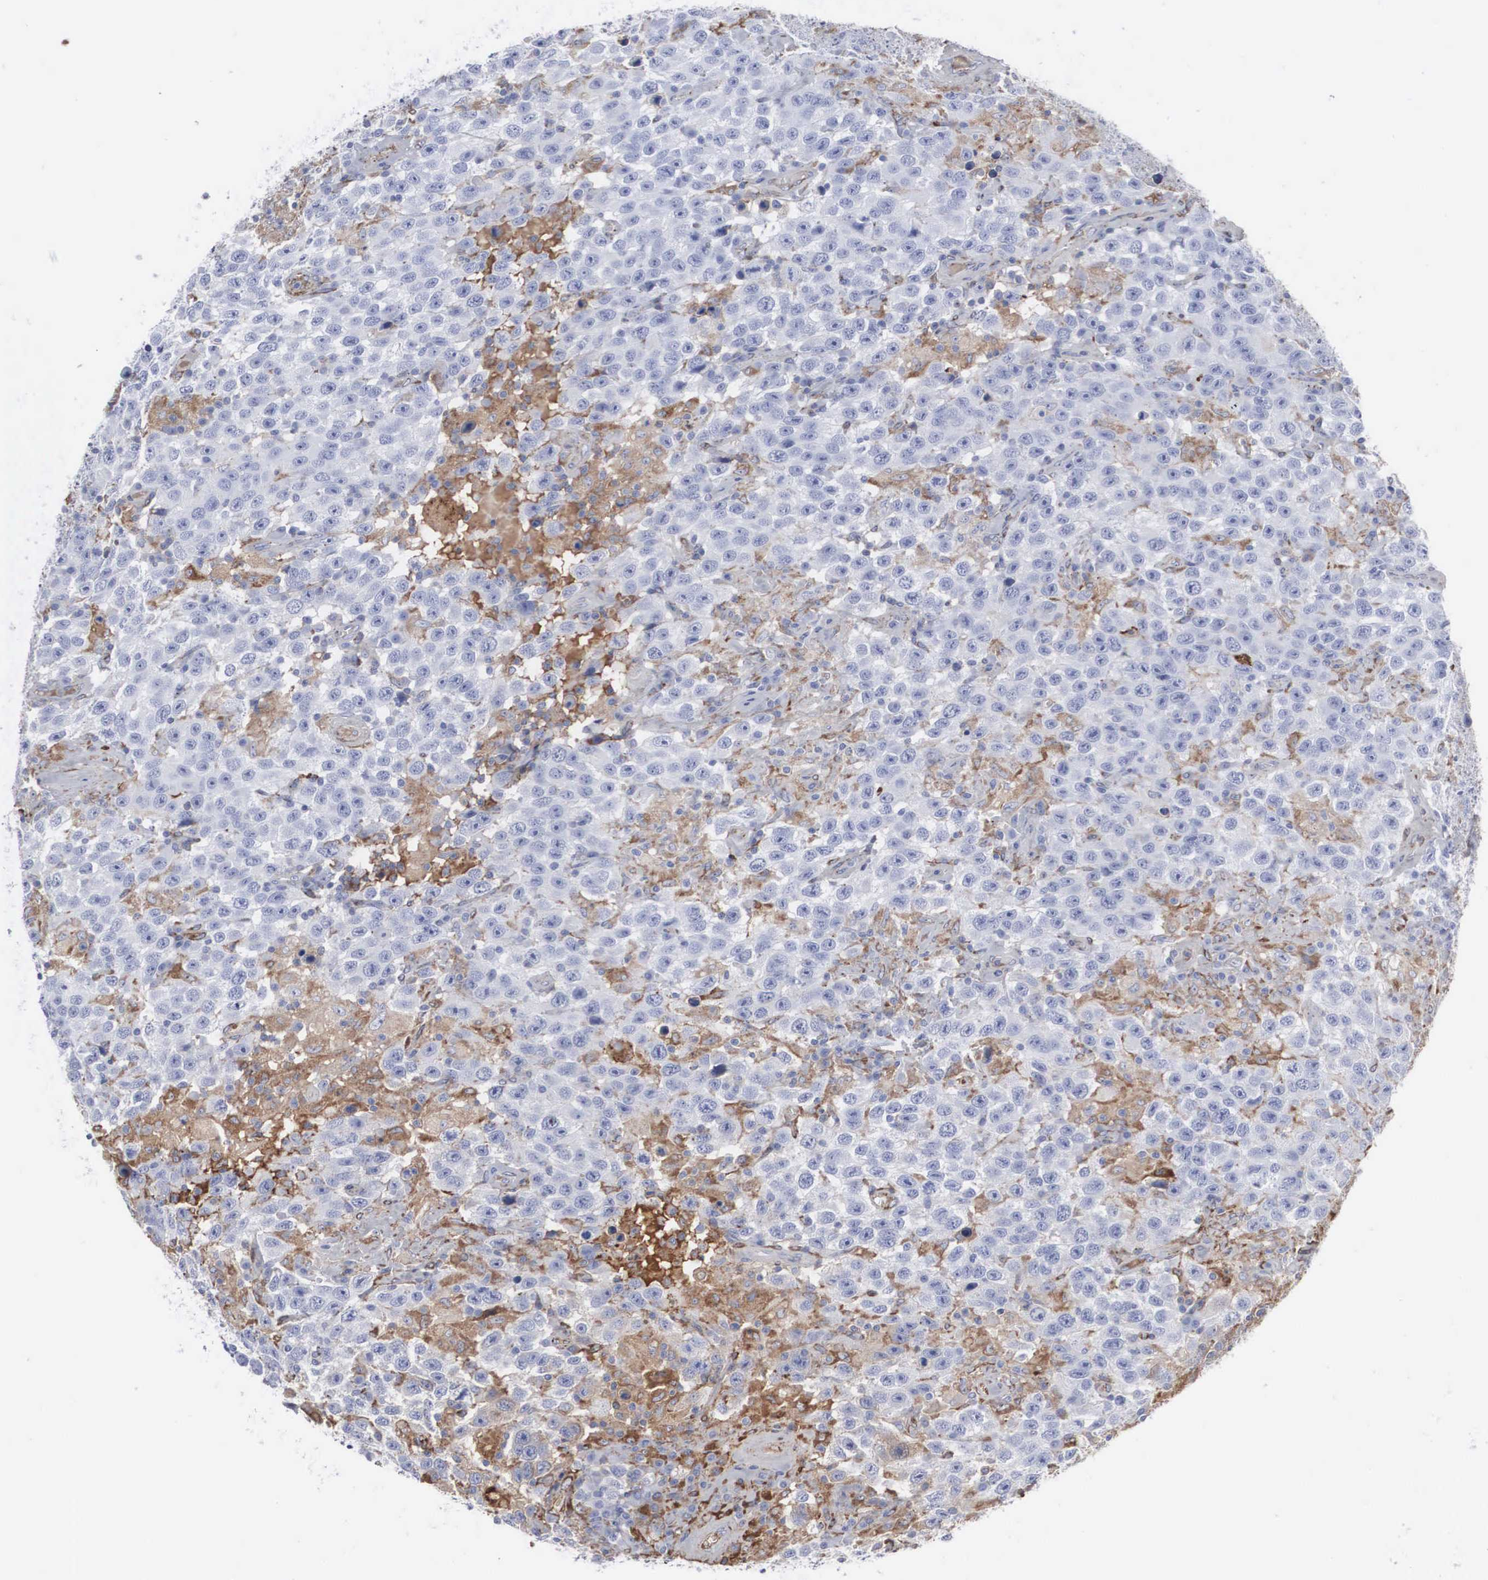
{"staining": {"intensity": "moderate", "quantity": "25%-75%", "location": "cytoplasmic/membranous"}, "tissue": "testis cancer", "cell_type": "Tumor cells", "image_type": "cancer", "snomed": [{"axis": "morphology", "description": "Seminoma, NOS"}, {"axis": "topography", "description": "Testis"}], "caption": "Immunohistochemical staining of human seminoma (testis) exhibits medium levels of moderate cytoplasmic/membranous protein expression in about 25%-75% of tumor cells.", "gene": "LGALS3BP", "patient": {"sex": "male", "age": 41}}